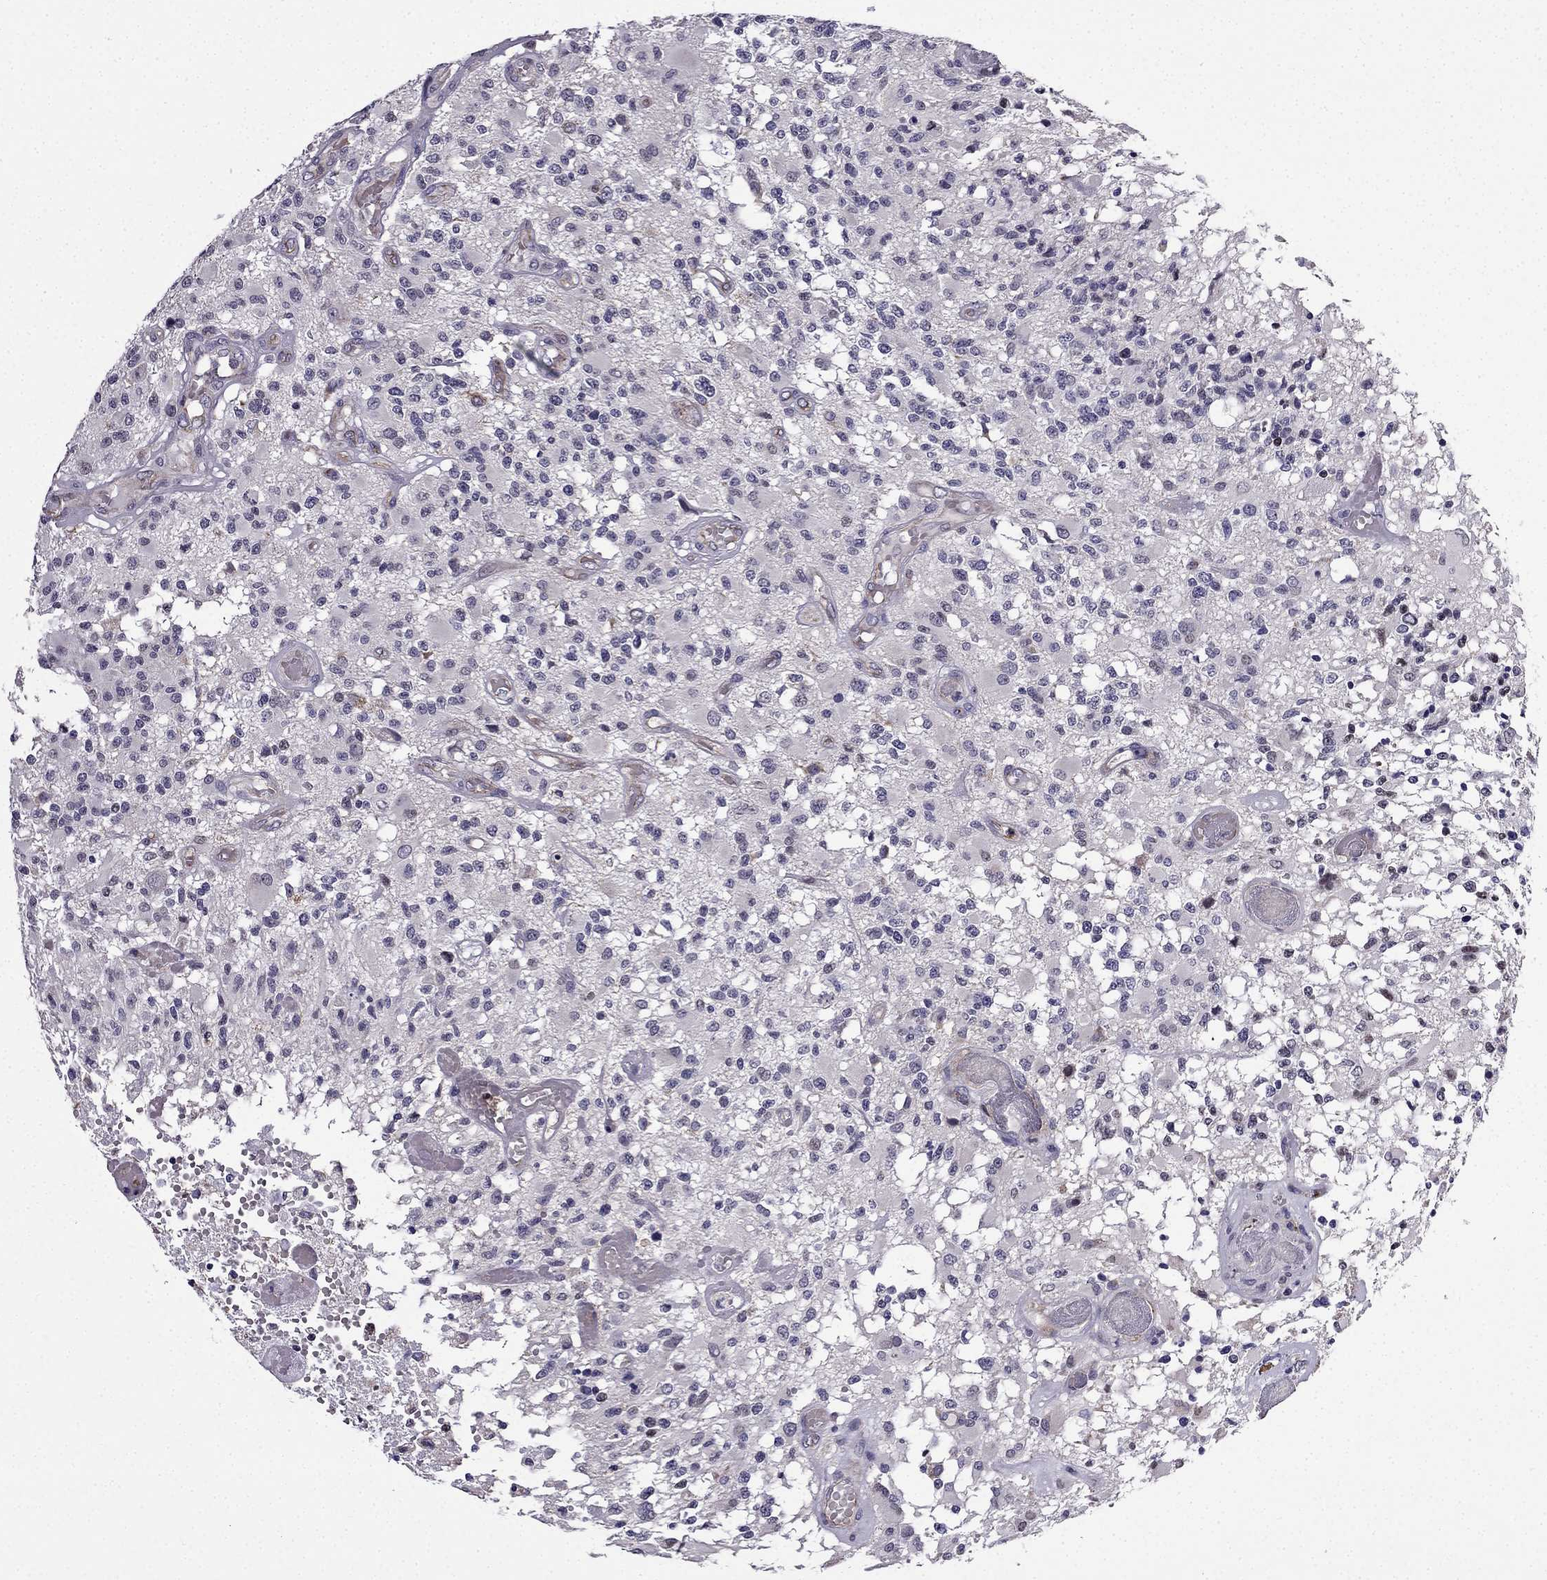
{"staining": {"intensity": "negative", "quantity": "none", "location": "none"}, "tissue": "glioma", "cell_type": "Tumor cells", "image_type": "cancer", "snomed": [{"axis": "morphology", "description": "Glioma, malignant, High grade"}, {"axis": "topography", "description": "Brain"}], "caption": "Immunohistochemistry (IHC) histopathology image of neoplastic tissue: human glioma stained with DAB demonstrates no significant protein positivity in tumor cells.", "gene": "SLC6A2", "patient": {"sex": "female", "age": 63}}